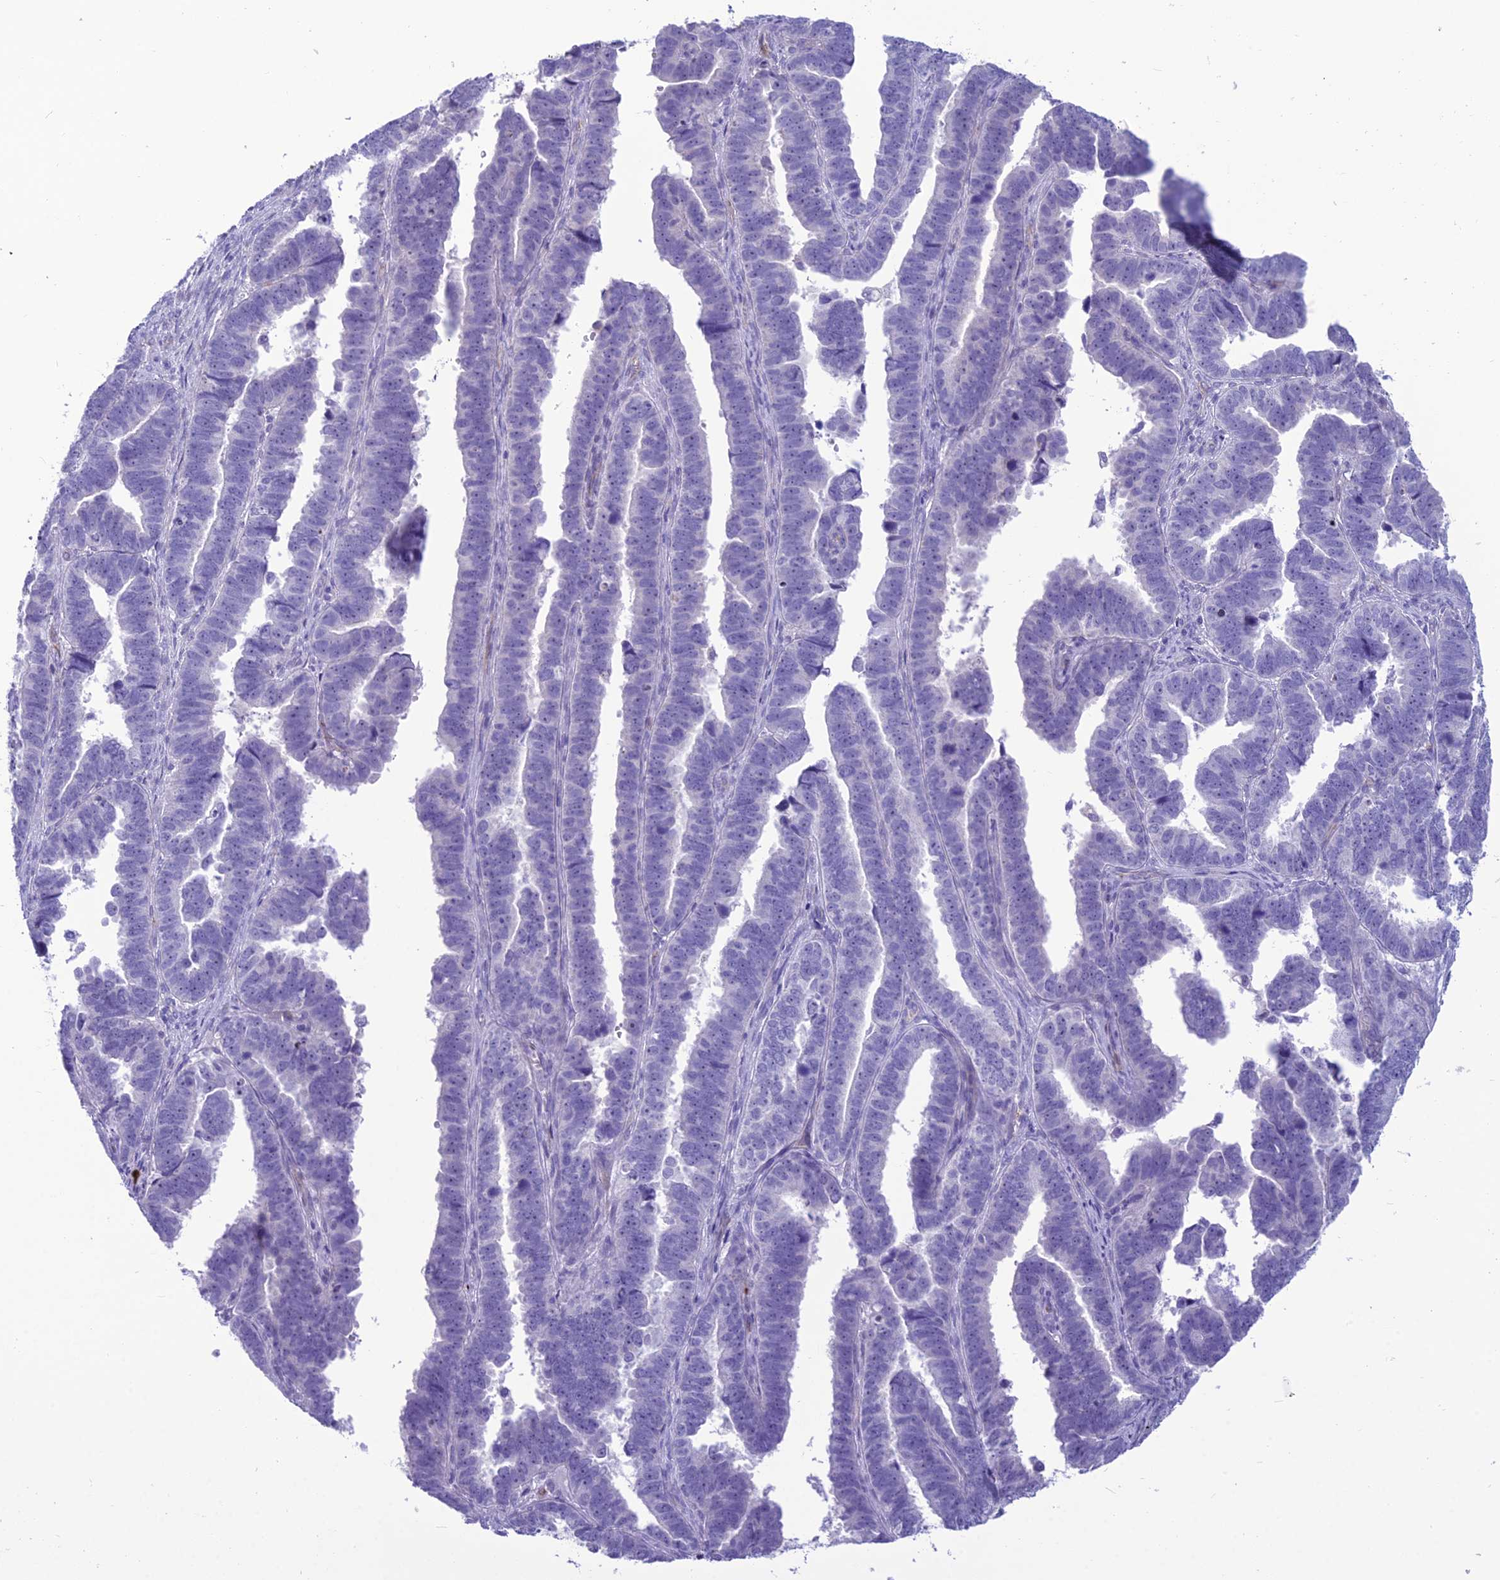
{"staining": {"intensity": "negative", "quantity": "none", "location": "none"}, "tissue": "endometrial cancer", "cell_type": "Tumor cells", "image_type": "cancer", "snomed": [{"axis": "morphology", "description": "Adenocarcinoma, NOS"}, {"axis": "topography", "description": "Endometrium"}], "caption": "A photomicrograph of endometrial cancer stained for a protein reveals no brown staining in tumor cells.", "gene": "BBS7", "patient": {"sex": "female", "age": 75}}